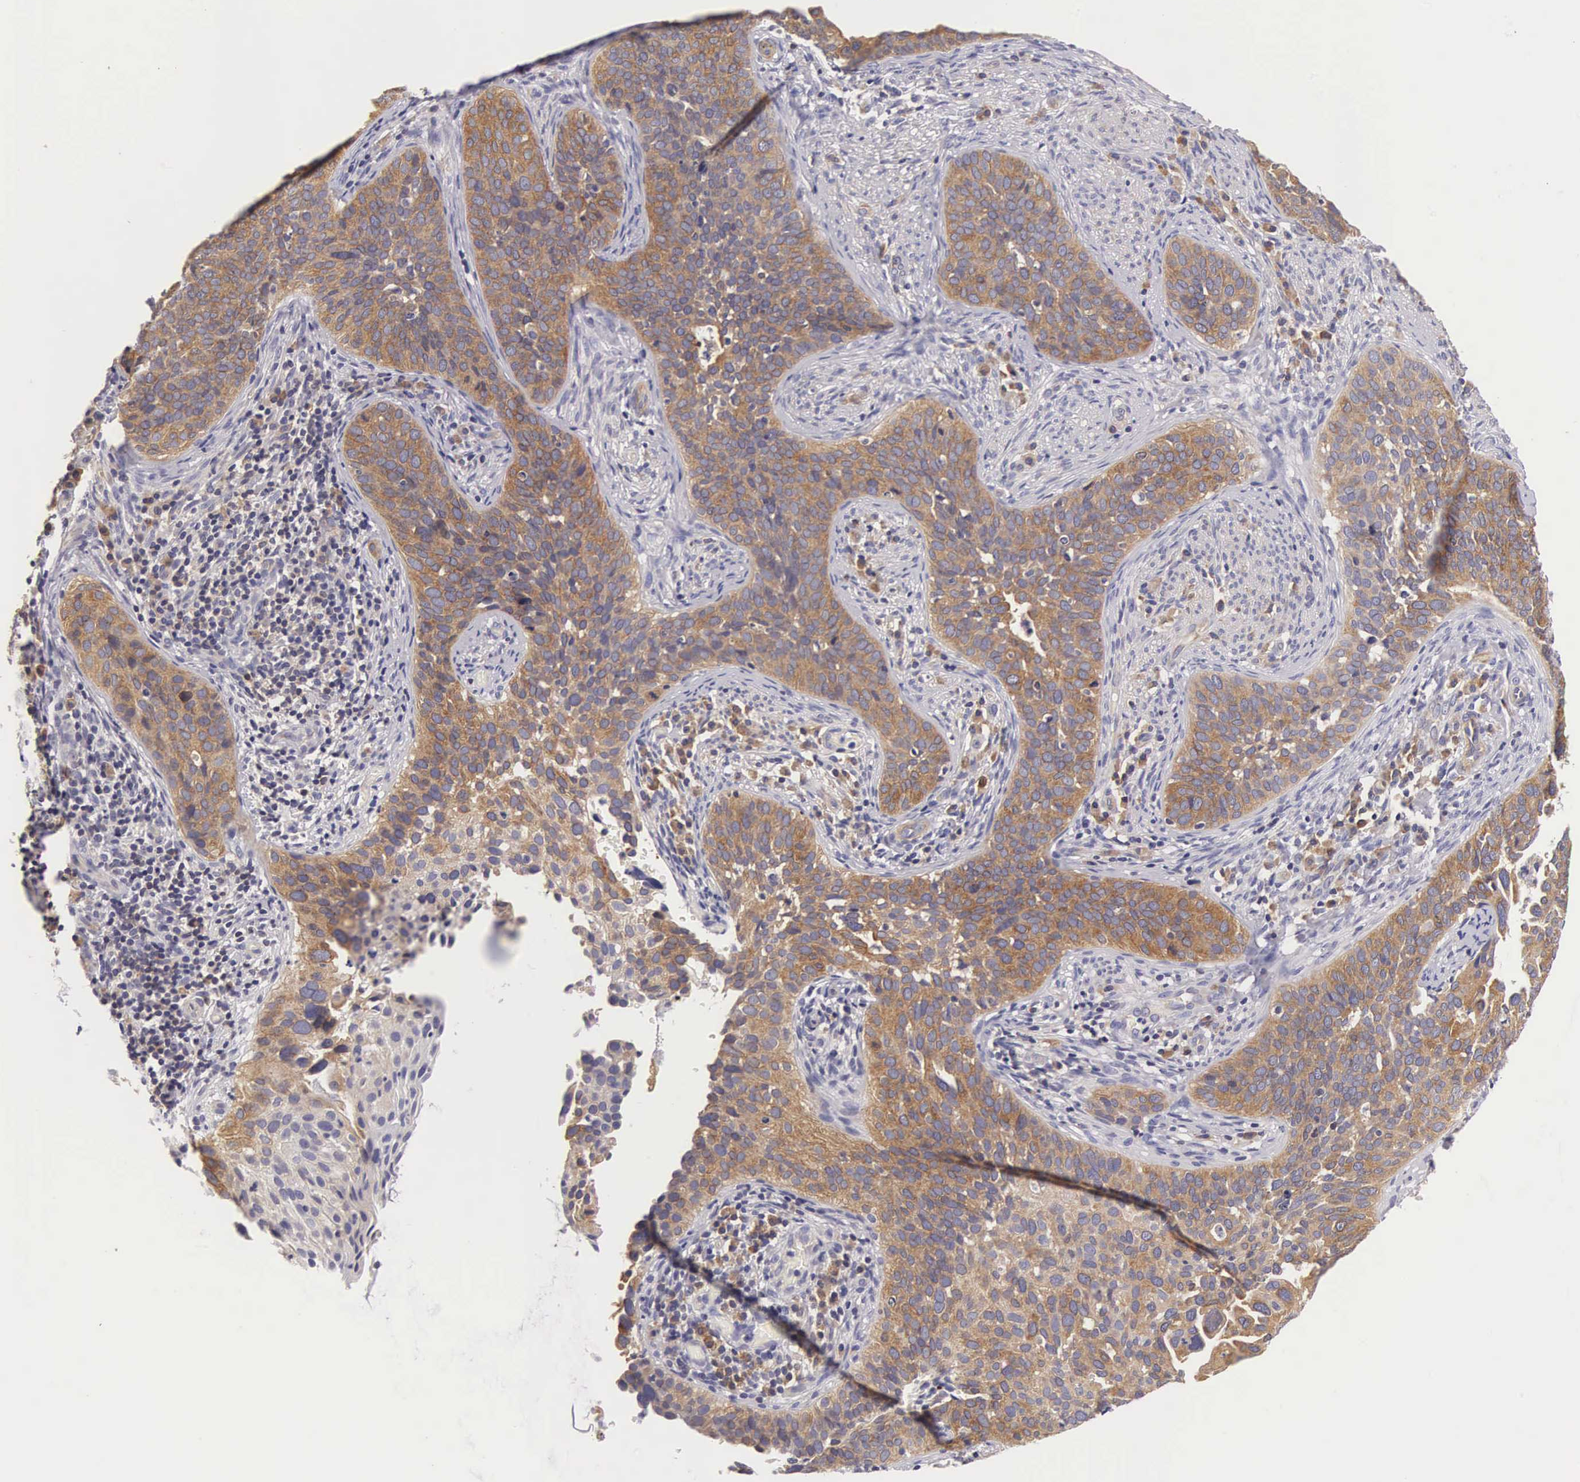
{"staining": {"intensity": "moderate", "quantity": ">75%", "location": "cytoplasmic/membranous"}, "tissue": "cervical cancer", "cell_type": "Tumor cells", "image_type": "cancer", "snomed": [{"axis": "morphology", "description": "Squamous cell carcinoma, NOS"}, {"axis": "topography", "description": "Cervix"}], "caption": "The micrograph shows staining of squamous cell carcinoma (cervical), revealing moderate cytoplasmic/membranous protein expression (brown color) within tumor cells. The staining was performed using DAB (3,3'-diaminobenzidine), with brown indicating positive protein expression. Nuclei are stained blue with hematoxylin.", "gene": "OSBPL3", "patient": {"sex": "female", "age": 31}}